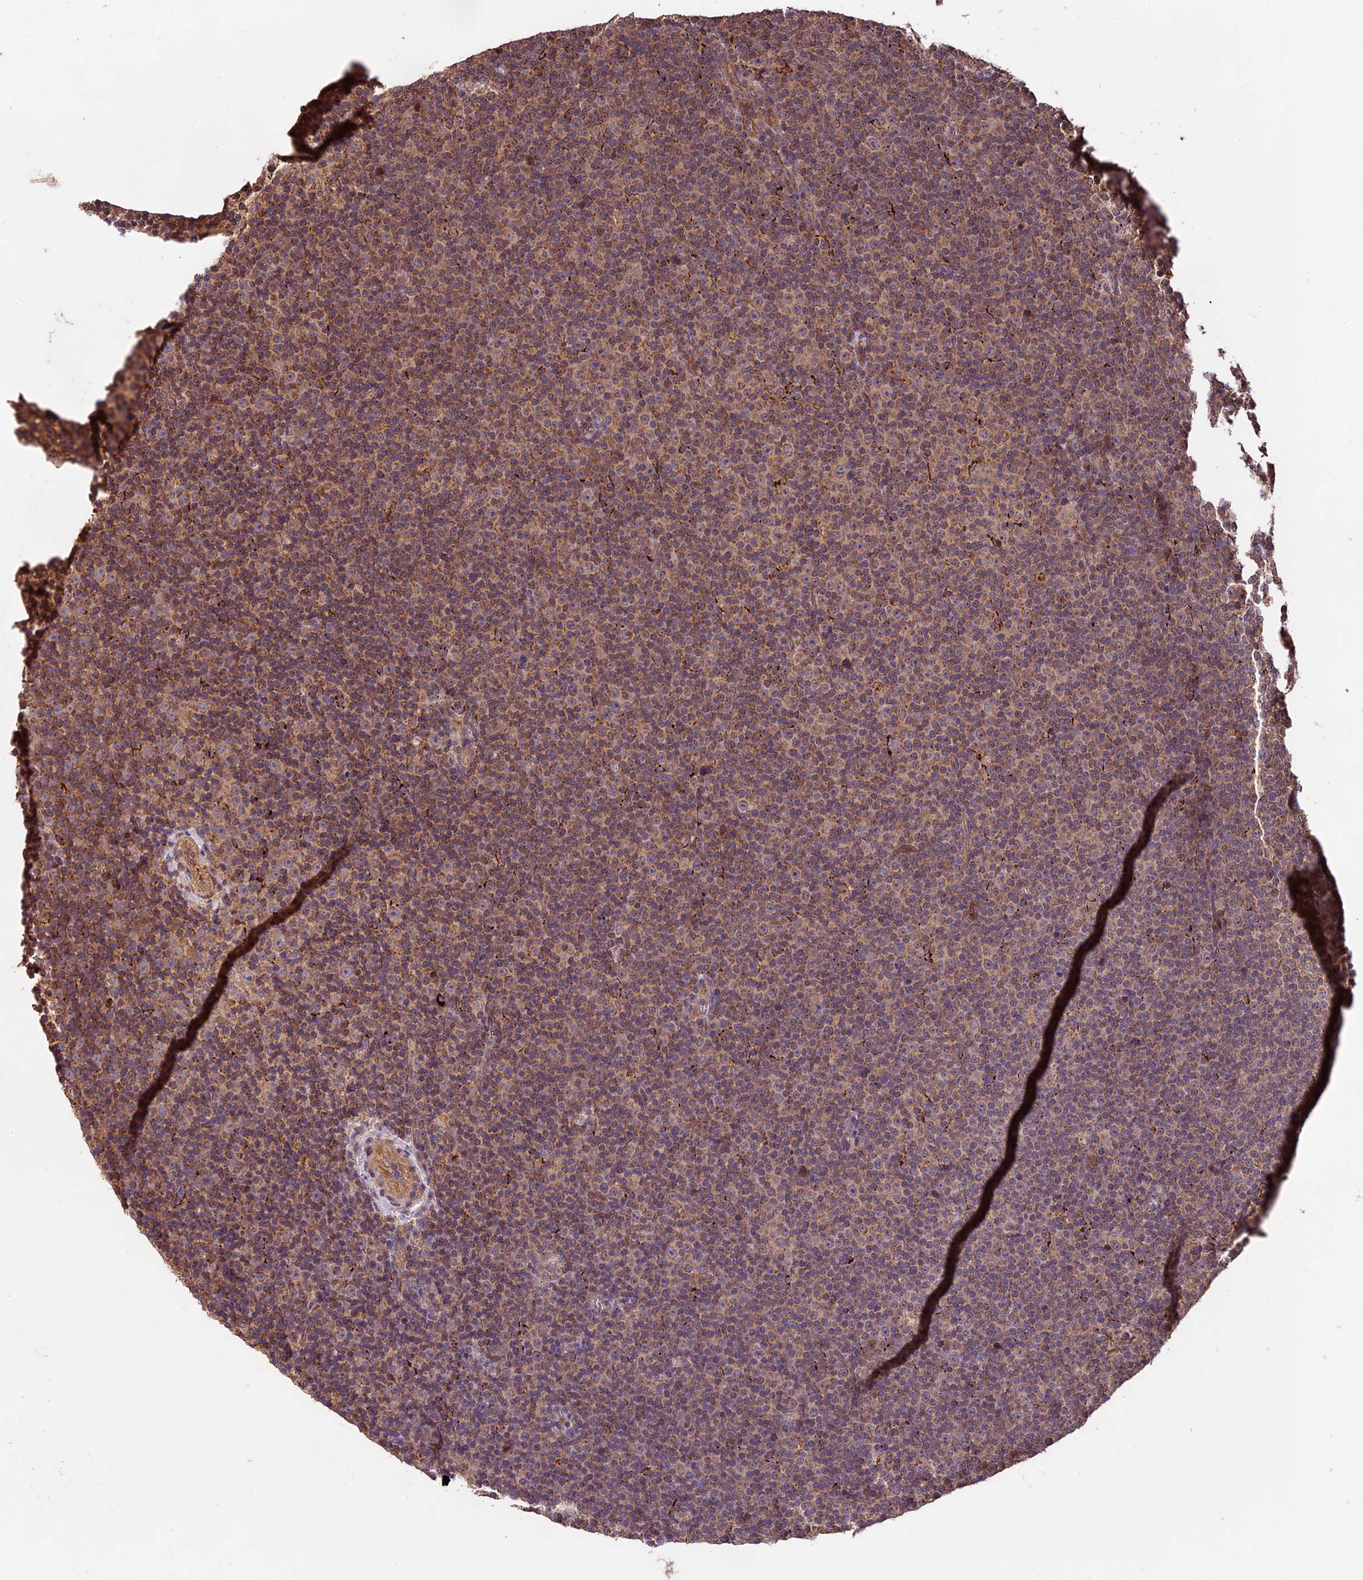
{"staining": {"intensity": "weak", "quantity": ">75%", "location": "cytoplasmic/membranous"}, "tissue": "lymphoma", "cell_type": "Tumor cells", "image_type": "cancer", "snomed": [{"axis": "morphology", "description": "Malignant lymphoma, non-Hodgkin's type, Low grade"}, {"axis": "topography", "description": "Lymph node"}], "caption": "A brown stain shows weak cytoplasmic/membranous positivity of a protein in malignant lymphoma, non-Hodgkin's type (low-grade) tumor cells. The staining is performed using DAB (3,3'-diaminobenzidine) brown chromogen to label protein expression. The nuclei are counter-stained blue using hematoxylin.", "gene": "CRLF1", "patient": {"sex": "female", "age": 67}}